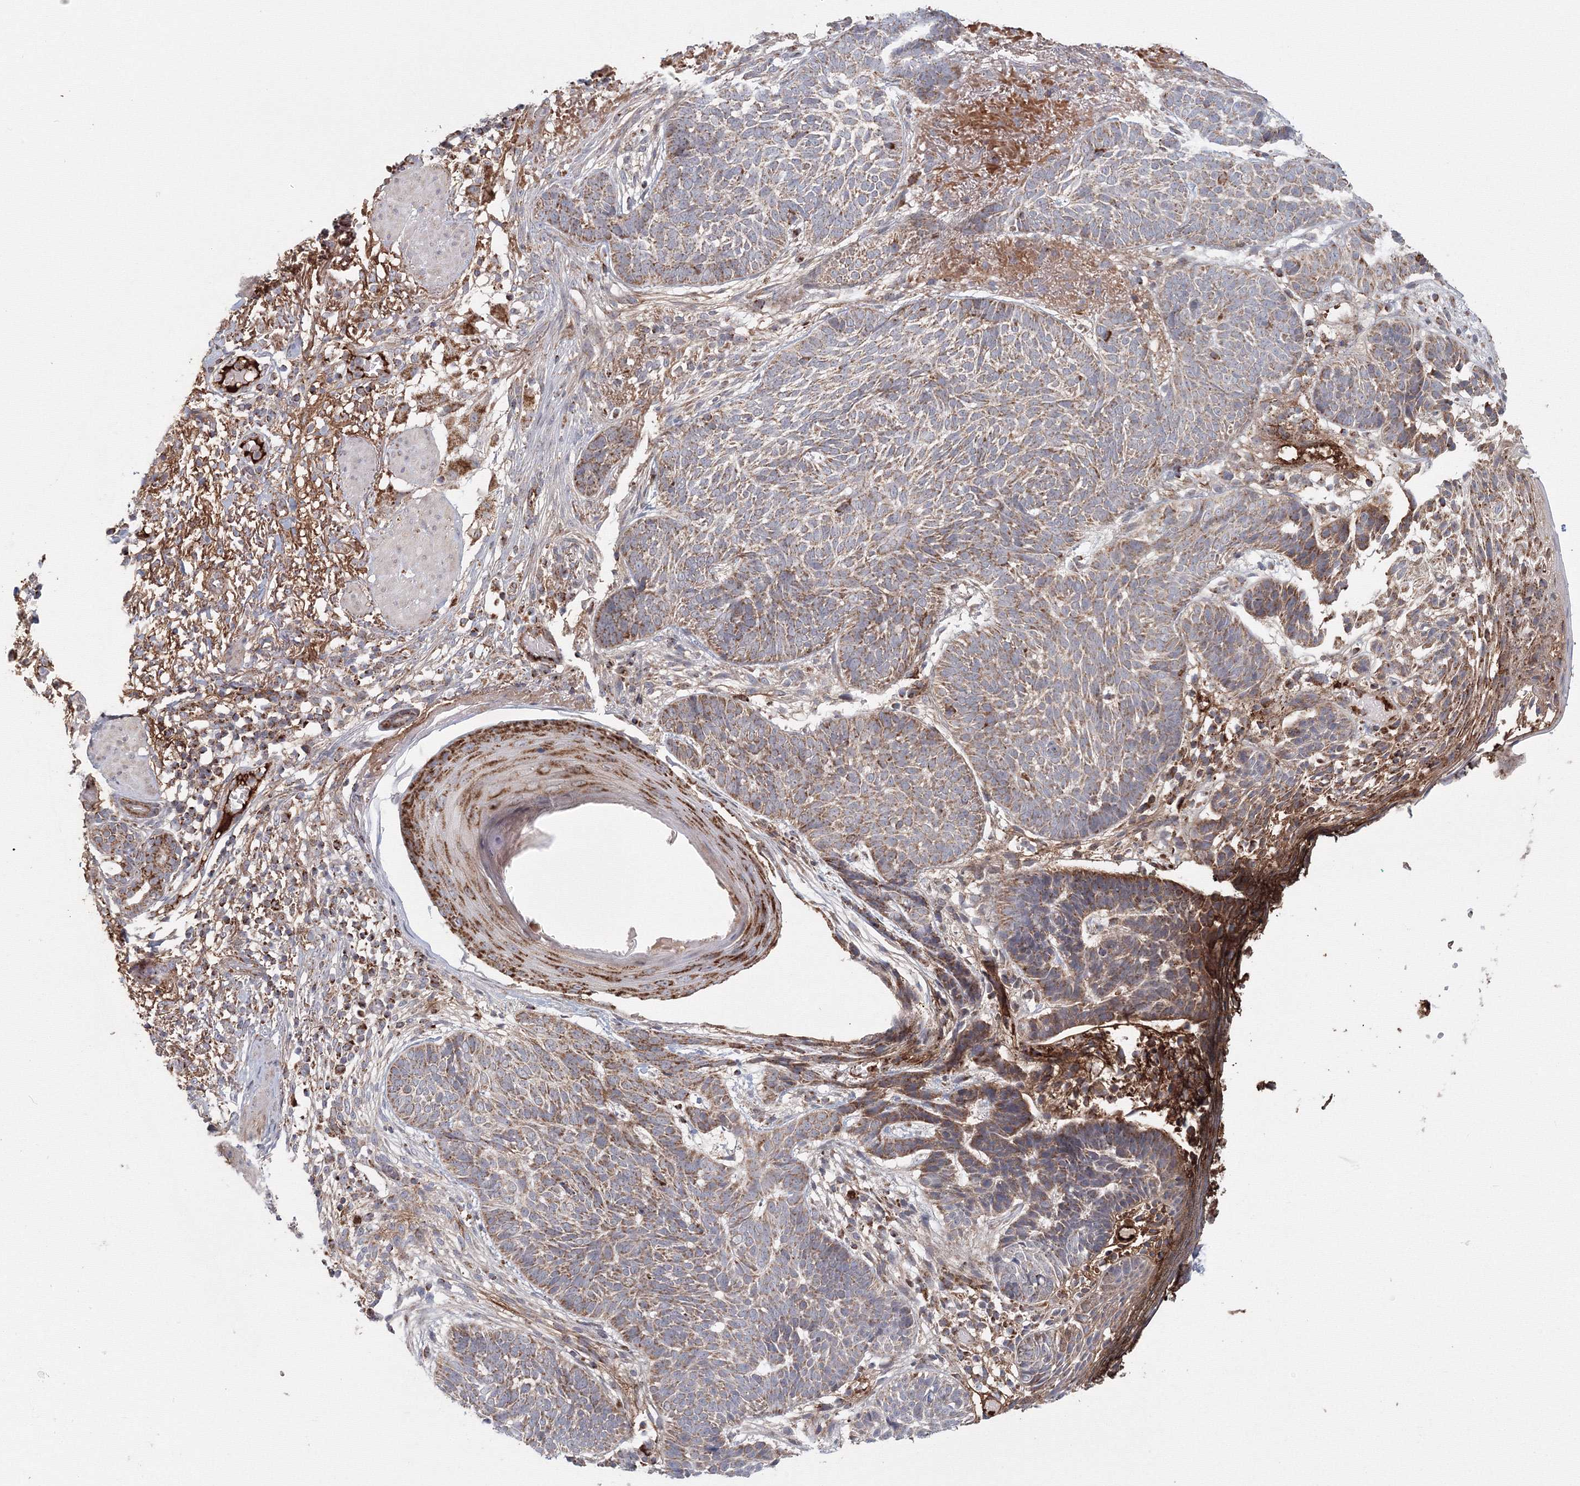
{"staining": {"intensity": "moderate", "quantity": "25%-75%", "location": "cytoplasmic/membranous"}, "tissue": "skin cancer", "cell_type": "Tumor cells", "image_type": "cancer", "snomed": [{"axis": "morphology", "description": "Normal tissue, NOS"}, {"axis": "morphology", "description": "Basal cell carcinoma"}, {"axis": "topography", "description": "Skin"}], "caption": "A histopathology image of human skin cancer (basal cell carcinoma) stained for a protein exhibits moderate cytoplasmic/membranous brown staining in tumor cells.", "gene": "GRPEL1", "patient": {"sex": "male", "age": 64}}